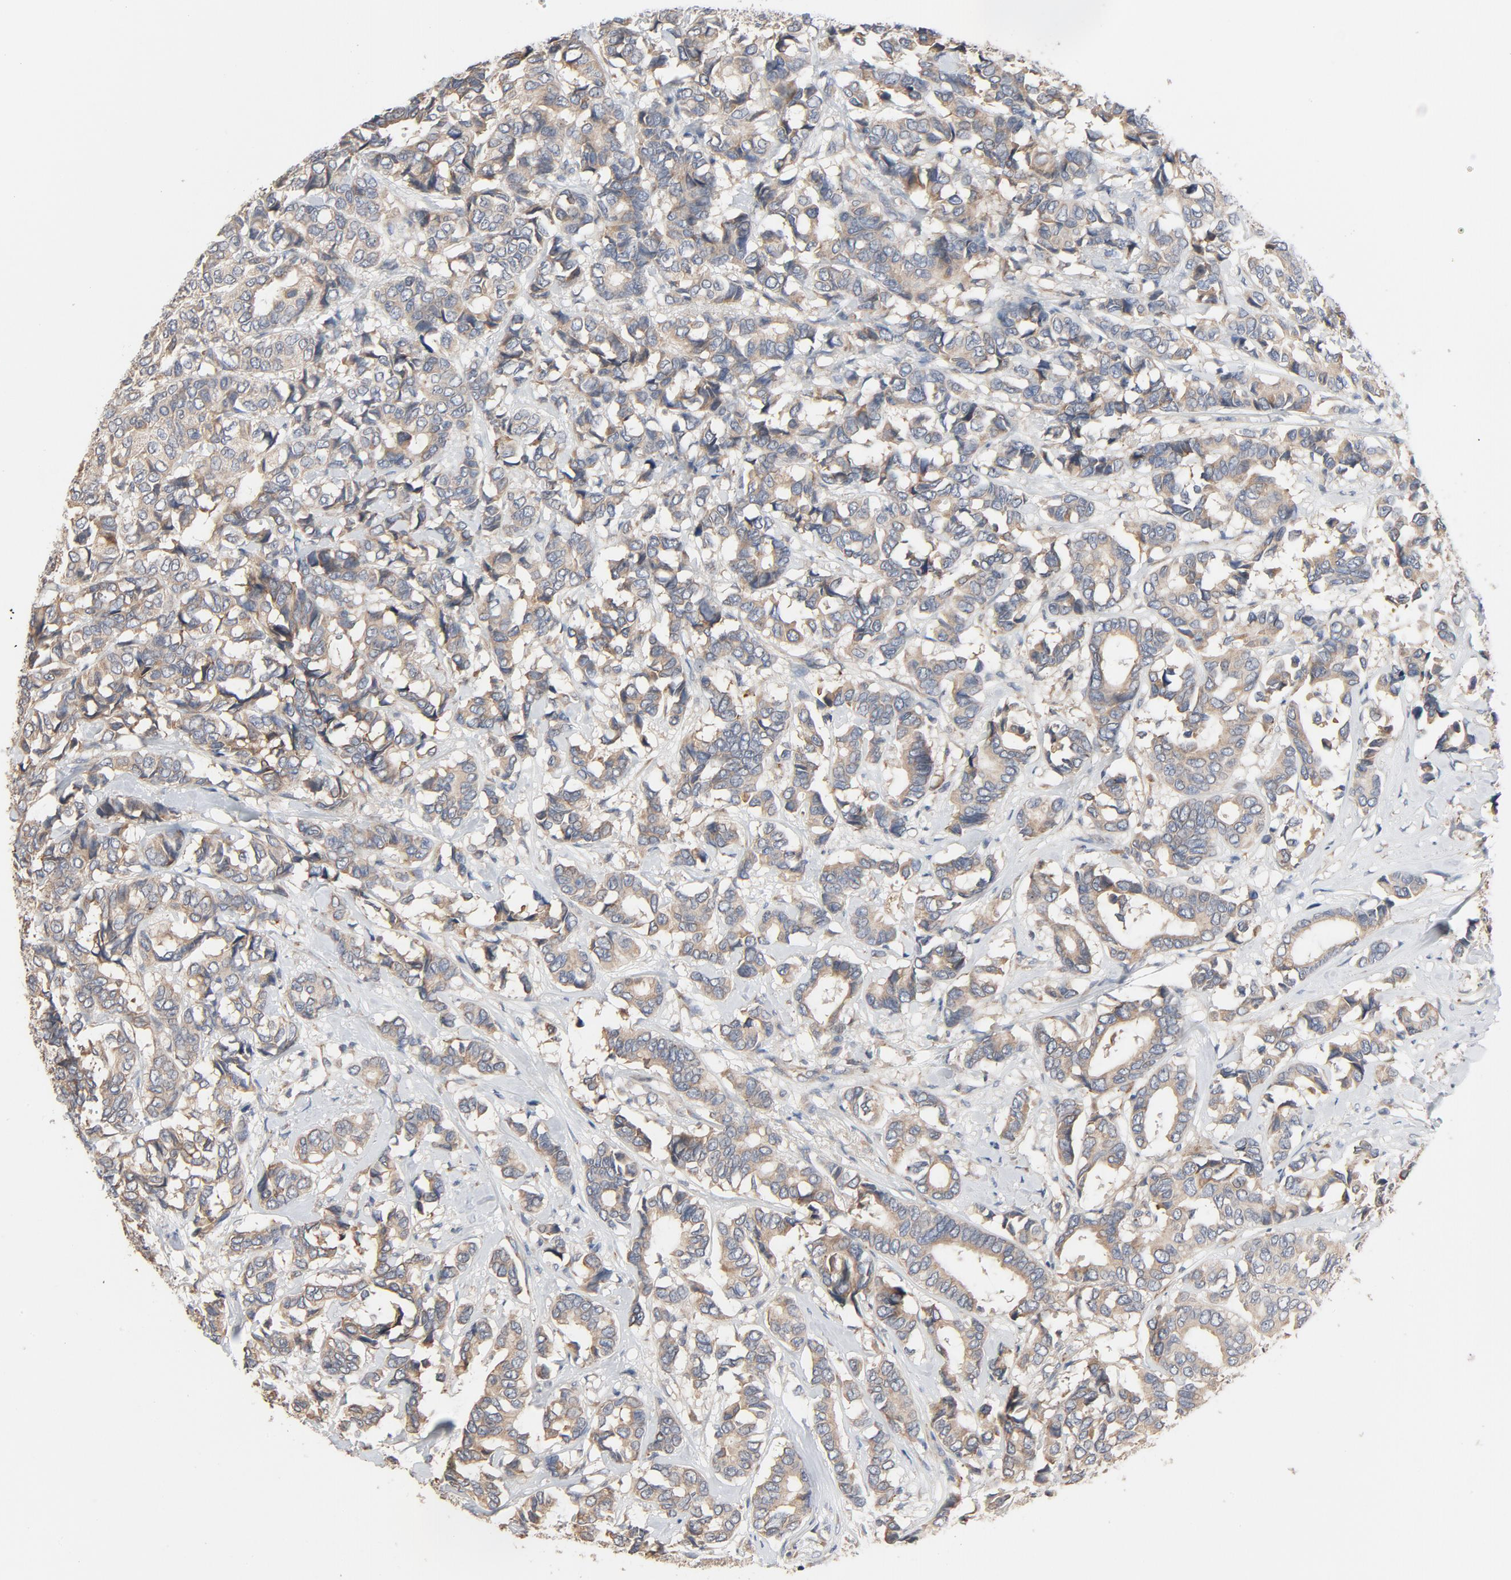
{"staining": {"intensity": "weak", "quantity": ">75%", "location": "cytoplasmic/membranous"}, "tissue": "breast cancer", "cell_type": "Tumor cells", "image_type": "cancer", "snomed": [{"axis": "morphology", "description": "Duct carcinoma"}, {"axis": "topography", "description": "Breast"}], "caption": "Immunohistochemistry (IHC) of intraductal carcinoma (breast) displays low levels of weak cytoplasmic/membranous positivity in approximately >75% of tumor cells.", "gene": "TLR4", "patient": {"sex": "female", "age": 87}}